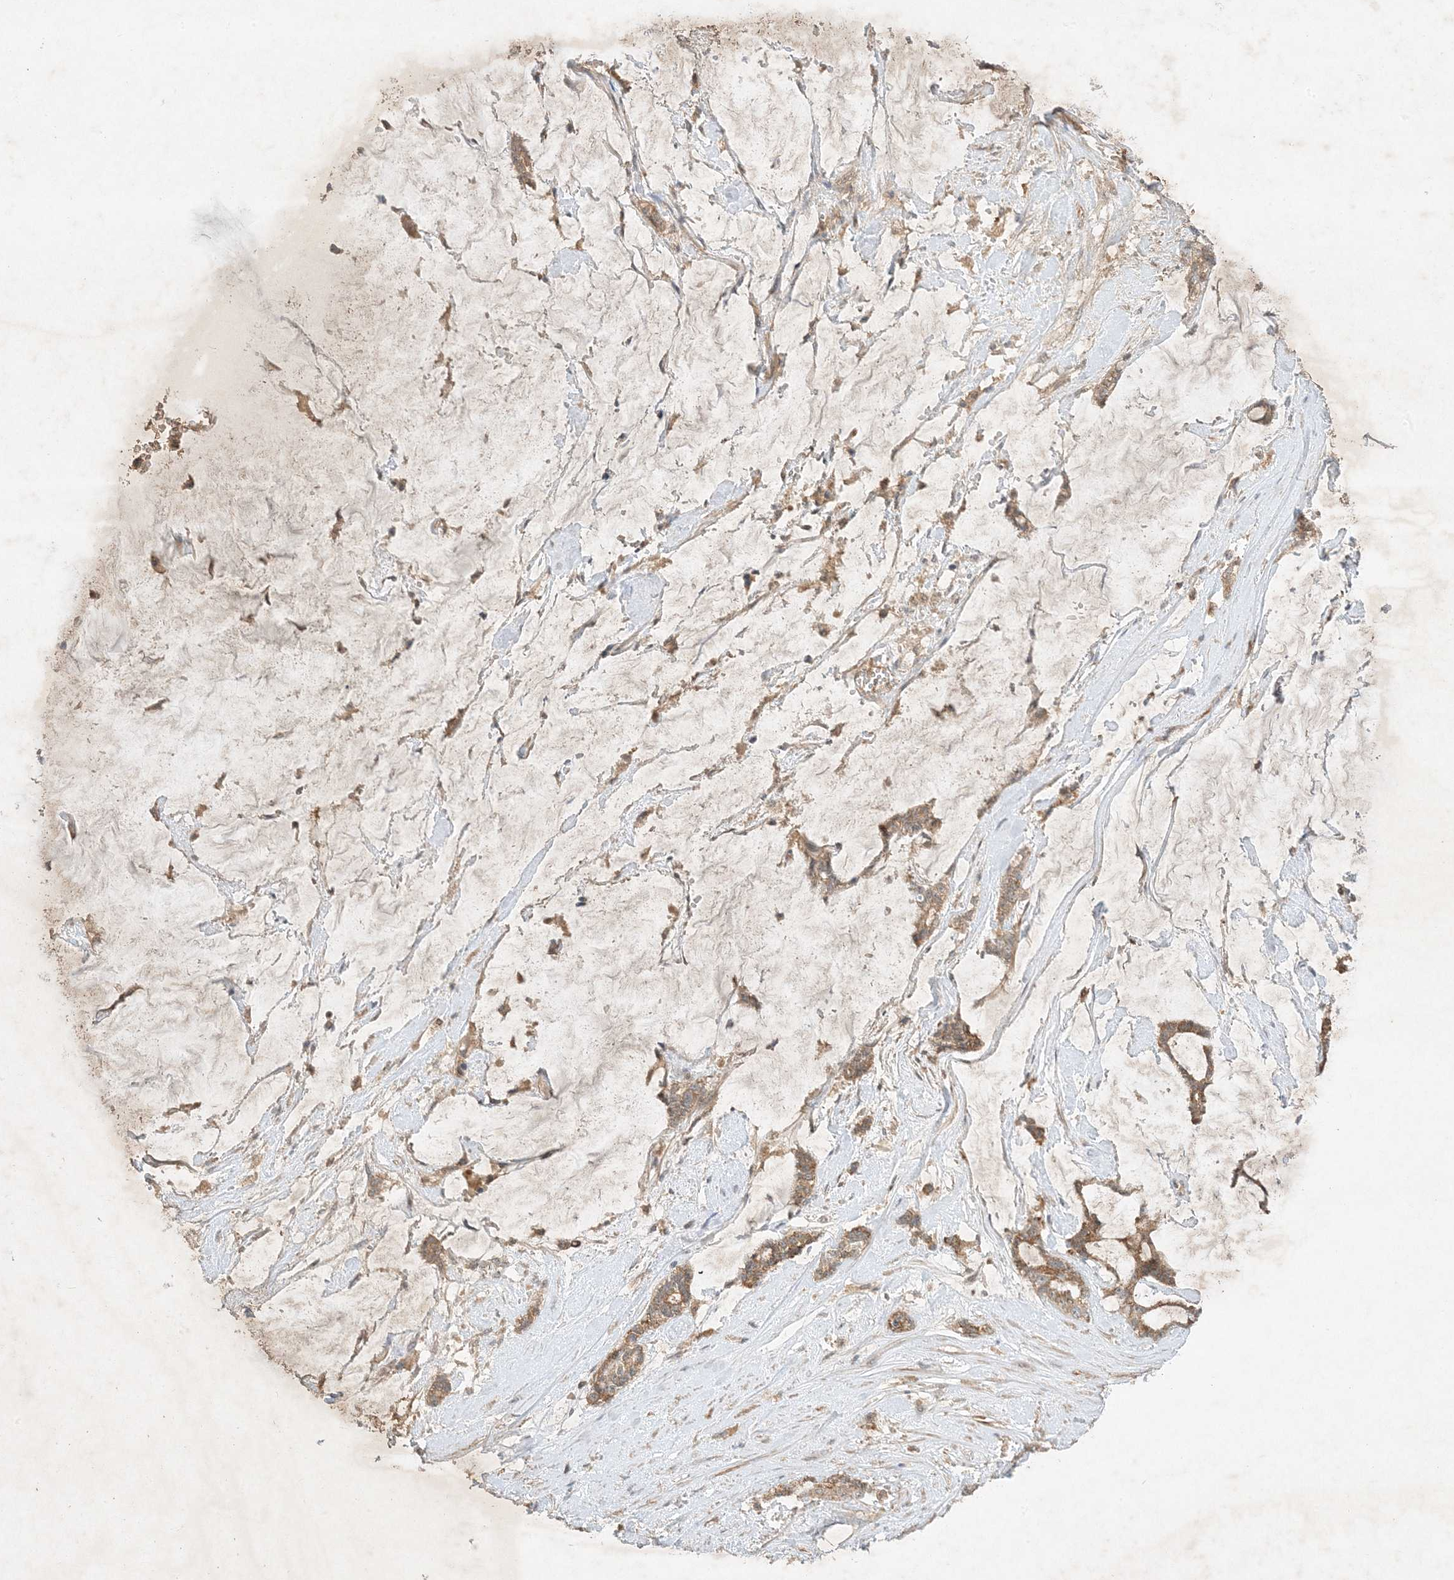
{"staining": {"intensity": "weak", "quantity": ">75%", "location": "cytoplasmic/membranous"}, "tissue": "pancreatic cancer", "cell_type": "Tumor cells", "image_type": "cancer", "snomed": [{"axis": "morphology", "description": "Adenocarcinoma, NOS"}, {"axis": "topography", "description": "Pancreas"}], "caption": "Protein staining of adenocarcinoma (pancreatic) tissue demonstrates weak cytoplasmic/membranous expression in approximately >75% of tumor cells.", "gene": "XRN1", "patient": {"sex": "female", "age": 73}}